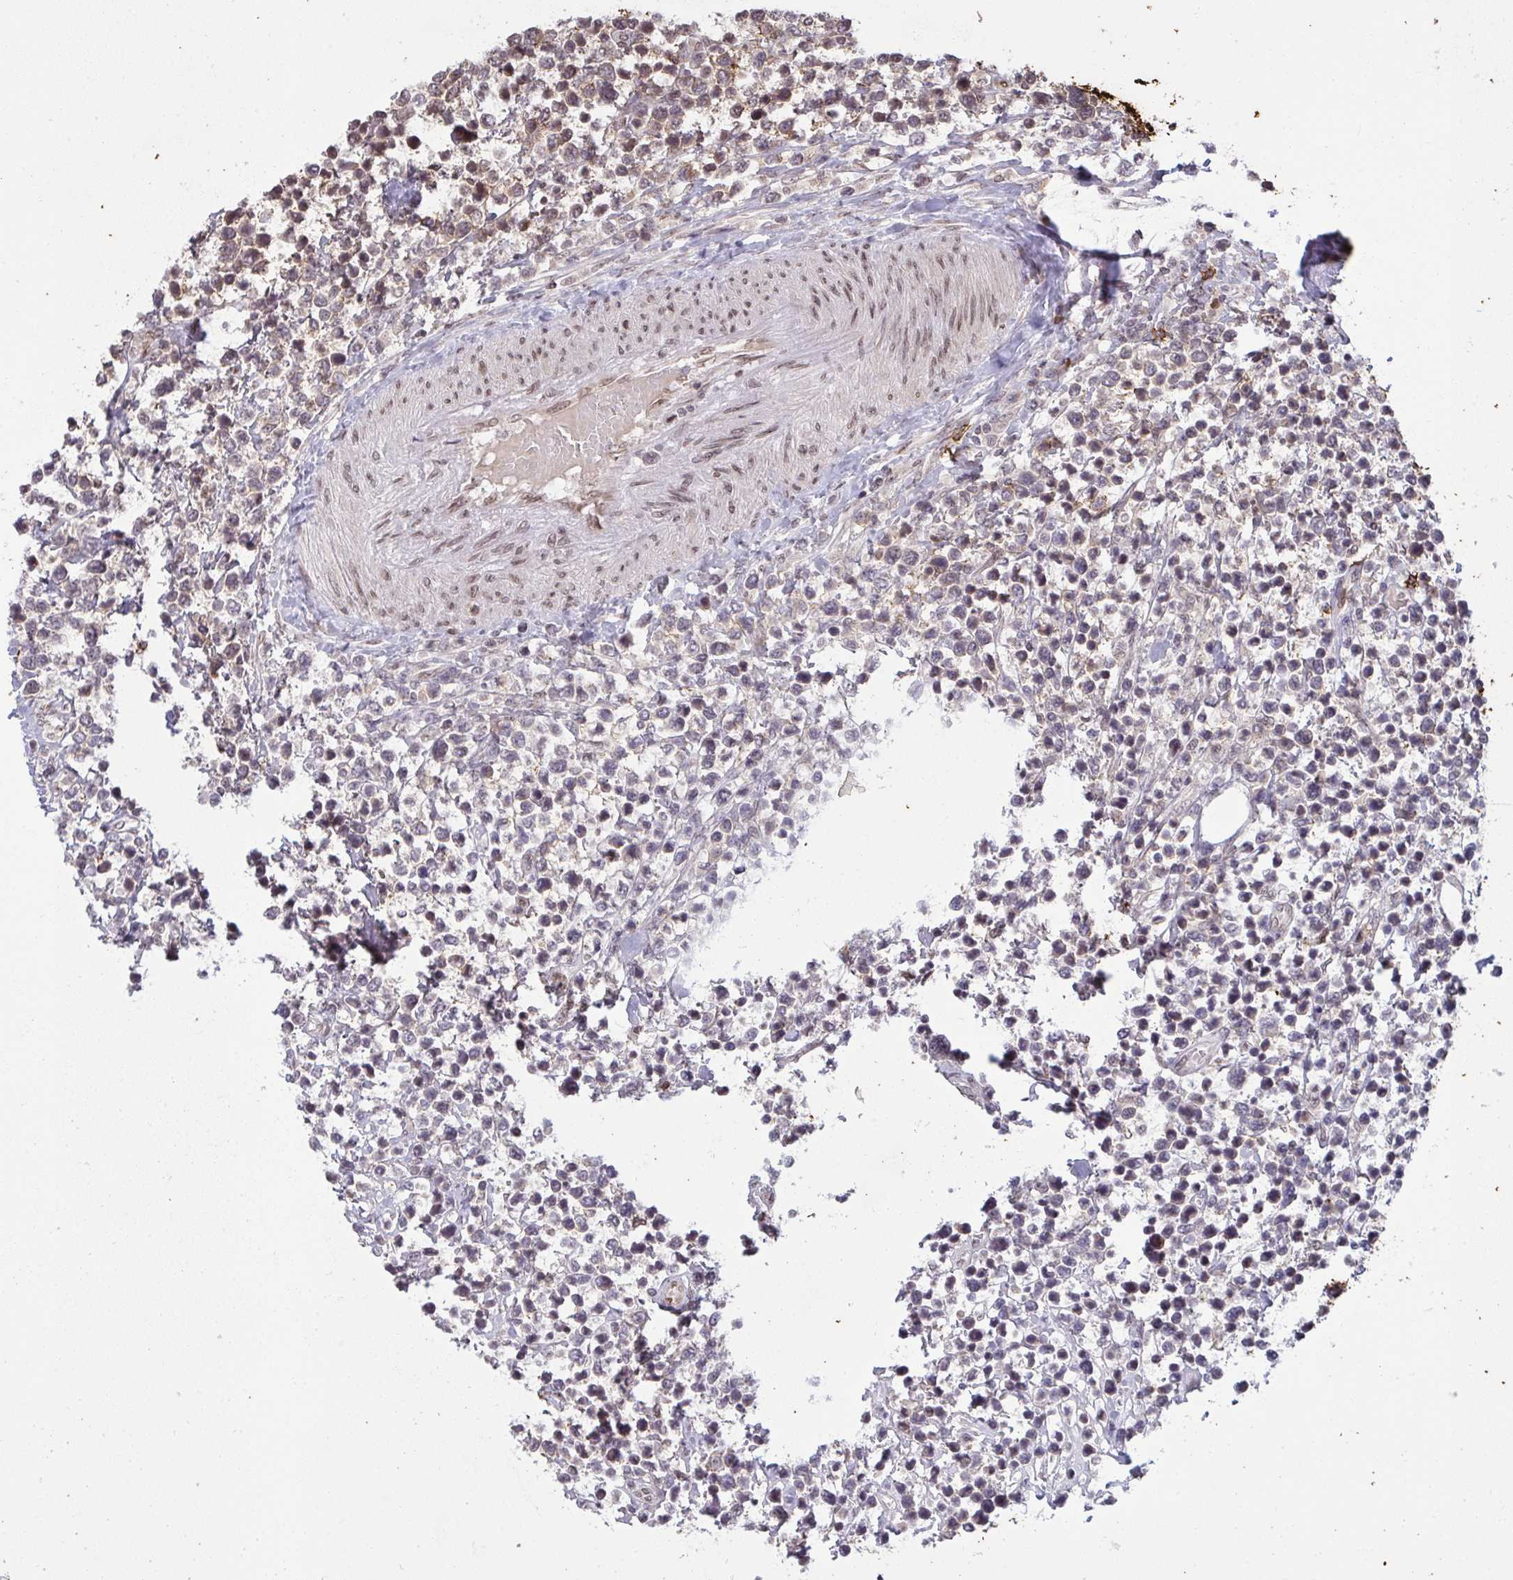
{"staining": {"intensity": "weak", "quantity": "<25%", "location": "cytoplasmic/membranous"}, "tissue": "lymphoma", "cell_type": "Tumor cells", "image_type": "cancer", "snomed": [{"axis": "morphology", "description": "Malignant lymphoma, non-Hodgkin's type, High grade"}, {"axis": "topography", "description": "Soft tissue"}], "caption": "This is an IHC image of human lymphoma. There is no expression in tumor cells.", "gene": "UXT", "patient": {"sex": "female", "age": 56}}